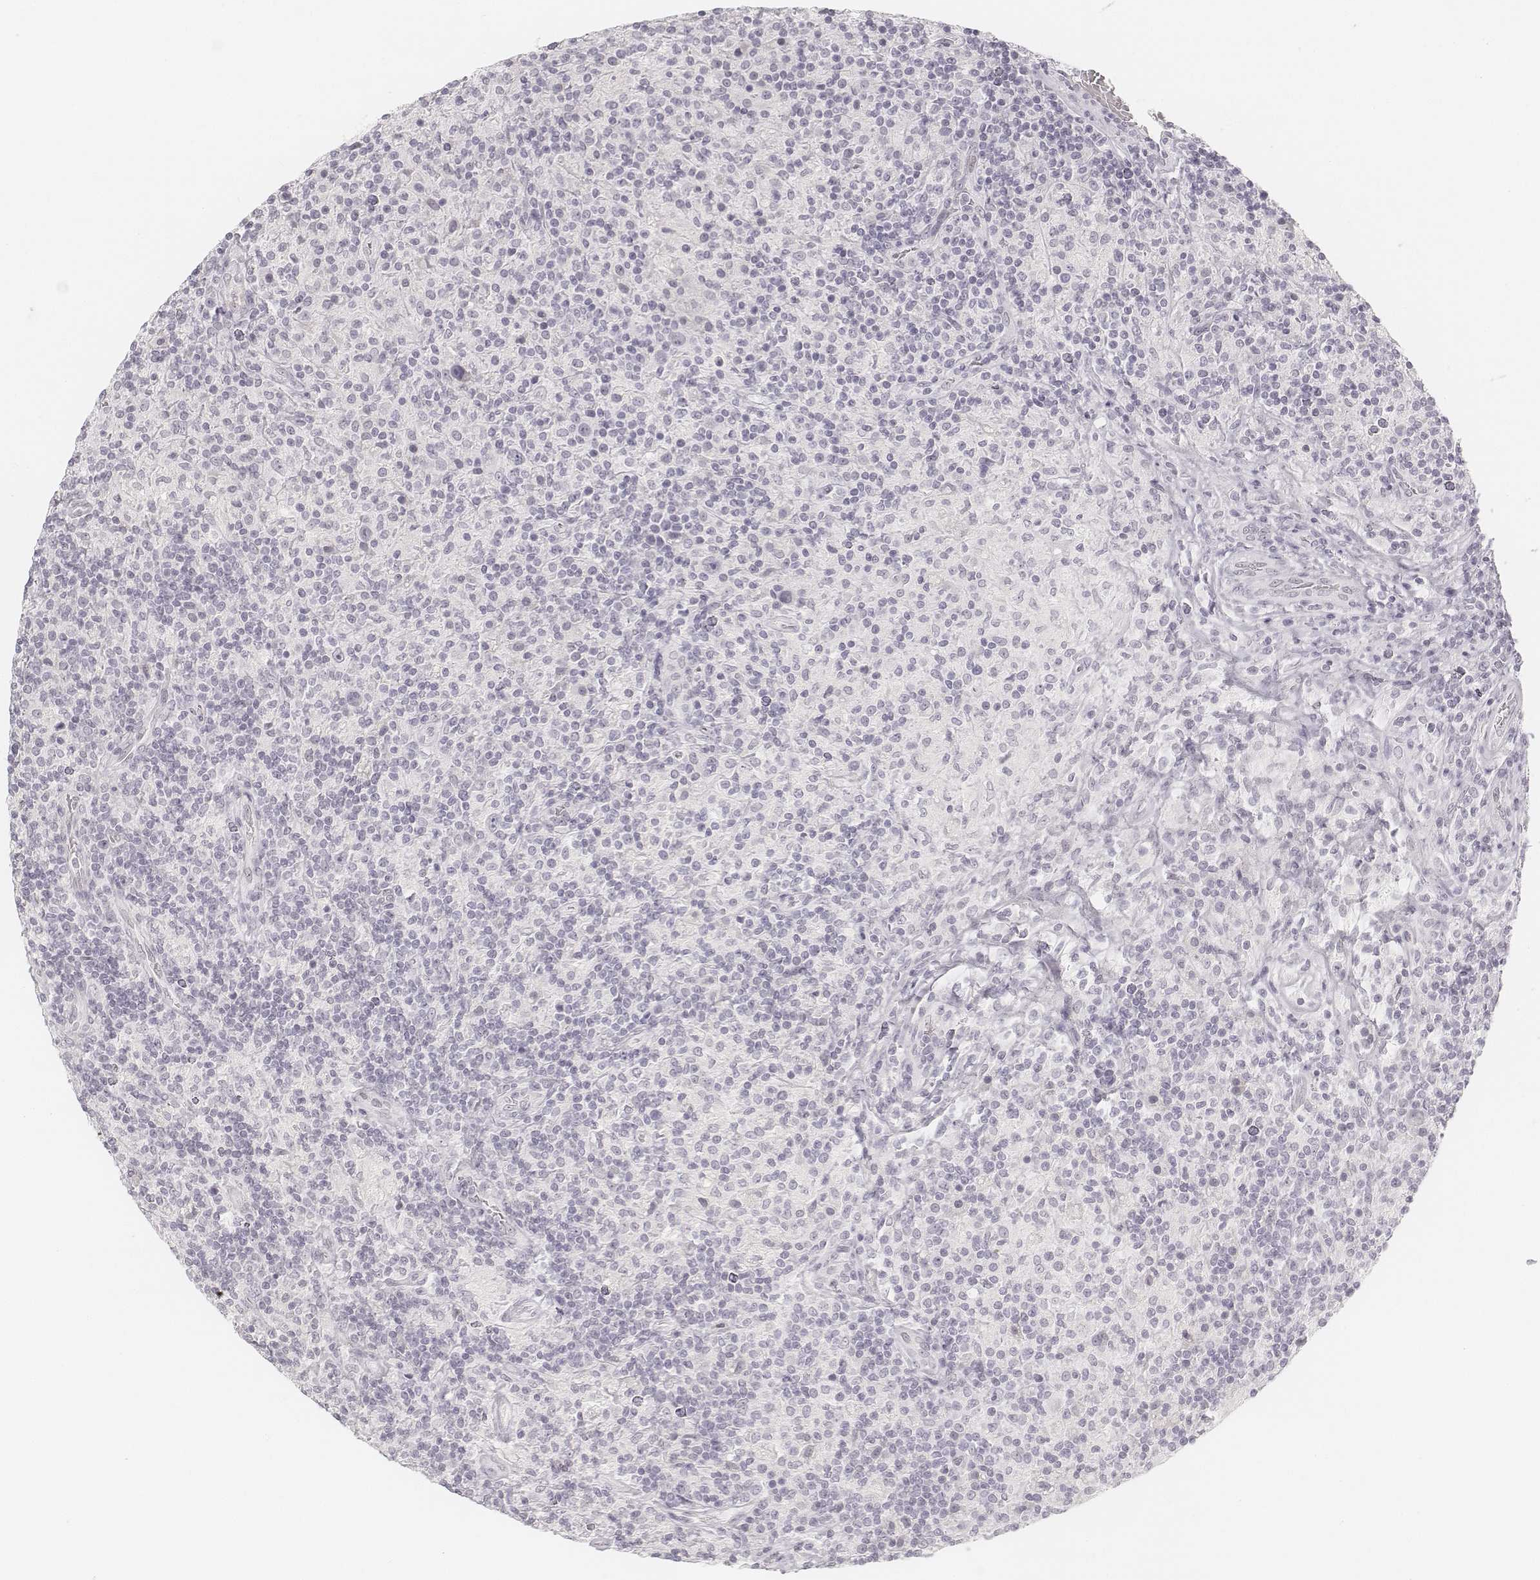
{"staining": {"intensity": "negative", "quantity": "none", "location": "none"}, "tissue": "lymphoma", "cell_type": "Tumor cells", "image_type": "cancer", "snomed": [{"axis": "morphology", "description": "Hodgkin's disease, NOS"}, {"axis": "topography", "description": "Lymph node"}], "caption": "A high-resolution photomicrograph shows immunohistochemistry staining of lymphoma, which displays no significant positivity in tumor cells.", "gene": "KRTAP2-1", "patient": {"sex": "male", "age": 70}}